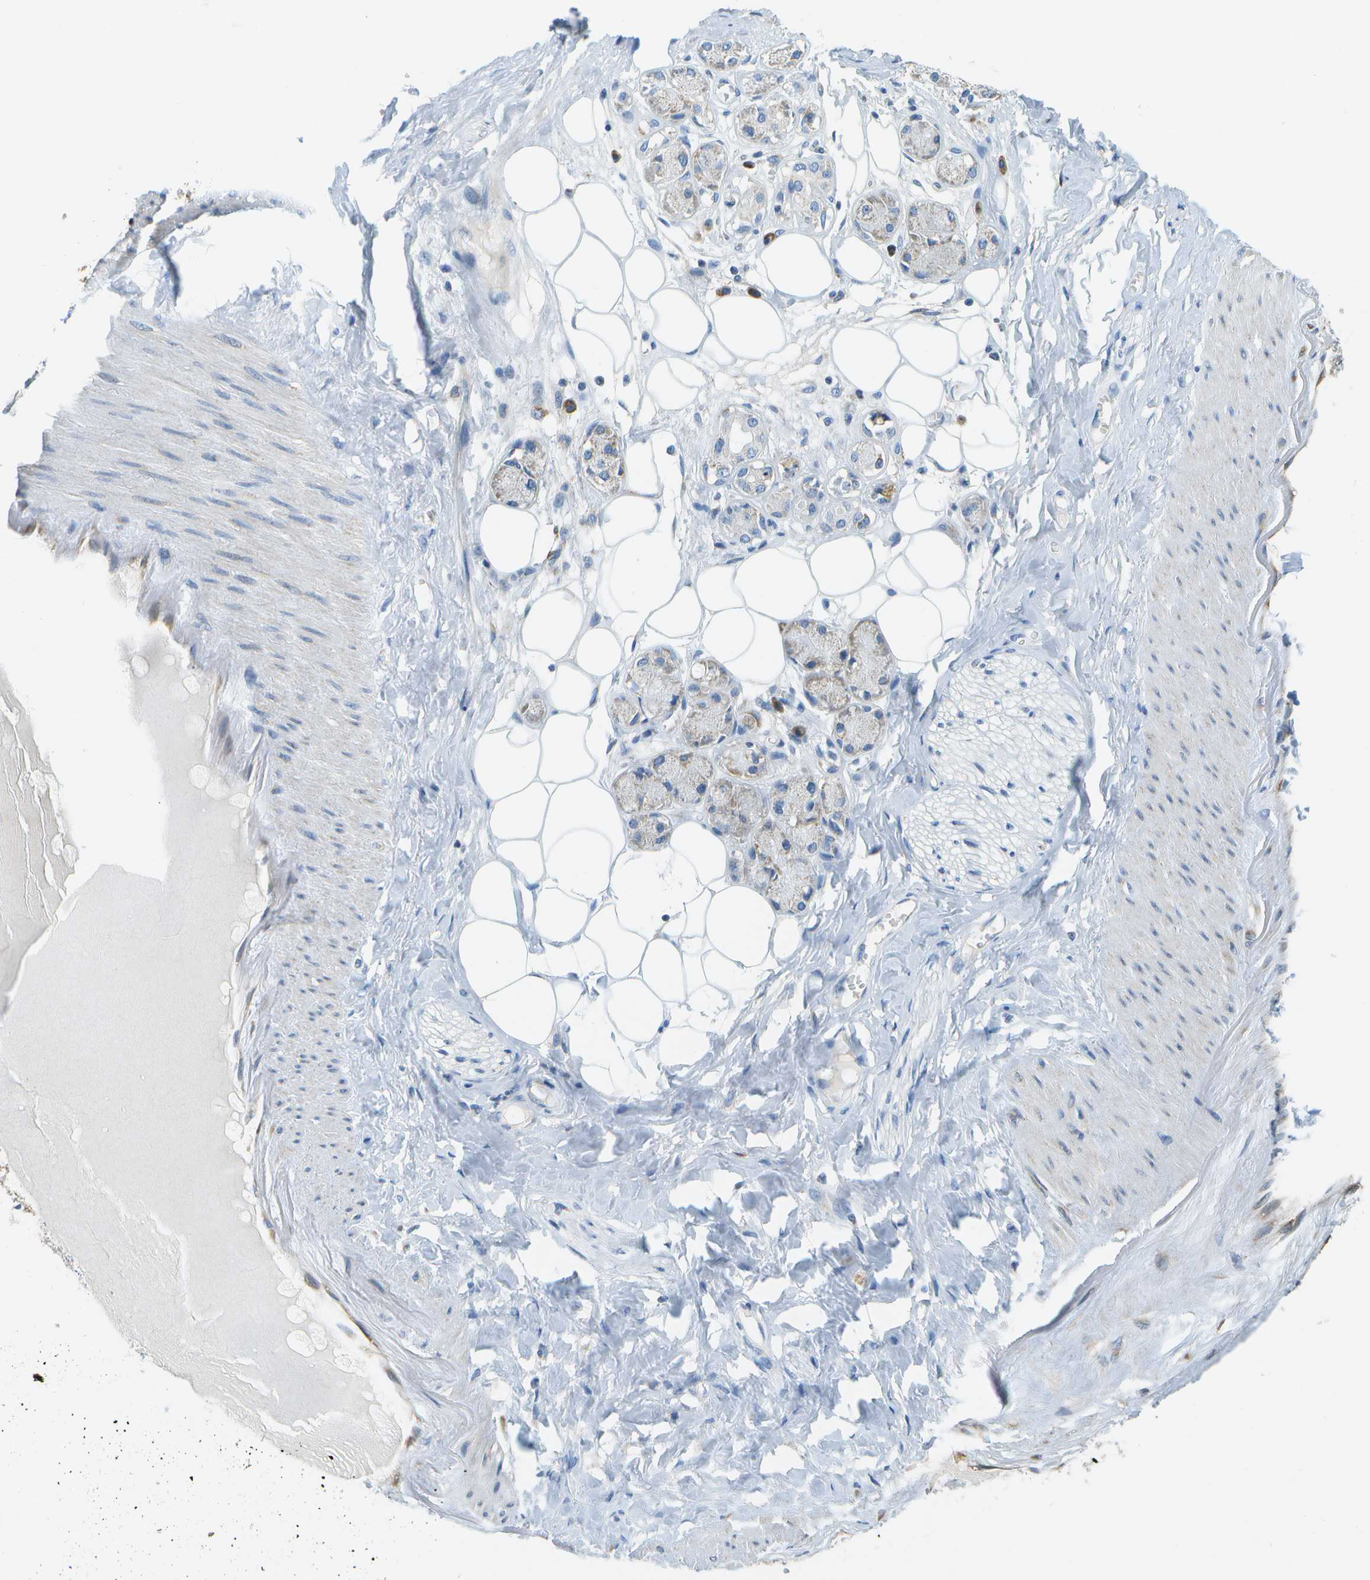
{"staining": {"intensity": "negative", "quantity": "none", "location": "none"}, "tissue": "adipose tissue", "cell_type": "Adipocytes", "image_type": "normal", "snomed": [{"axis": "morphology", "description": "Normal tissue, NOS"}, {"axis": "morphology", "description": "Inflammation, NOS"}, {"axis": "topography", "description": "Salivary gland"}, {"axis": "topography", "description": "Peripheral nerve tissue"}], "caption": "An image of human adipose tissue is negative for staining in adipocytes.", "gene": "PTGIS", "patient": {"sex": "female", "age": 75}}